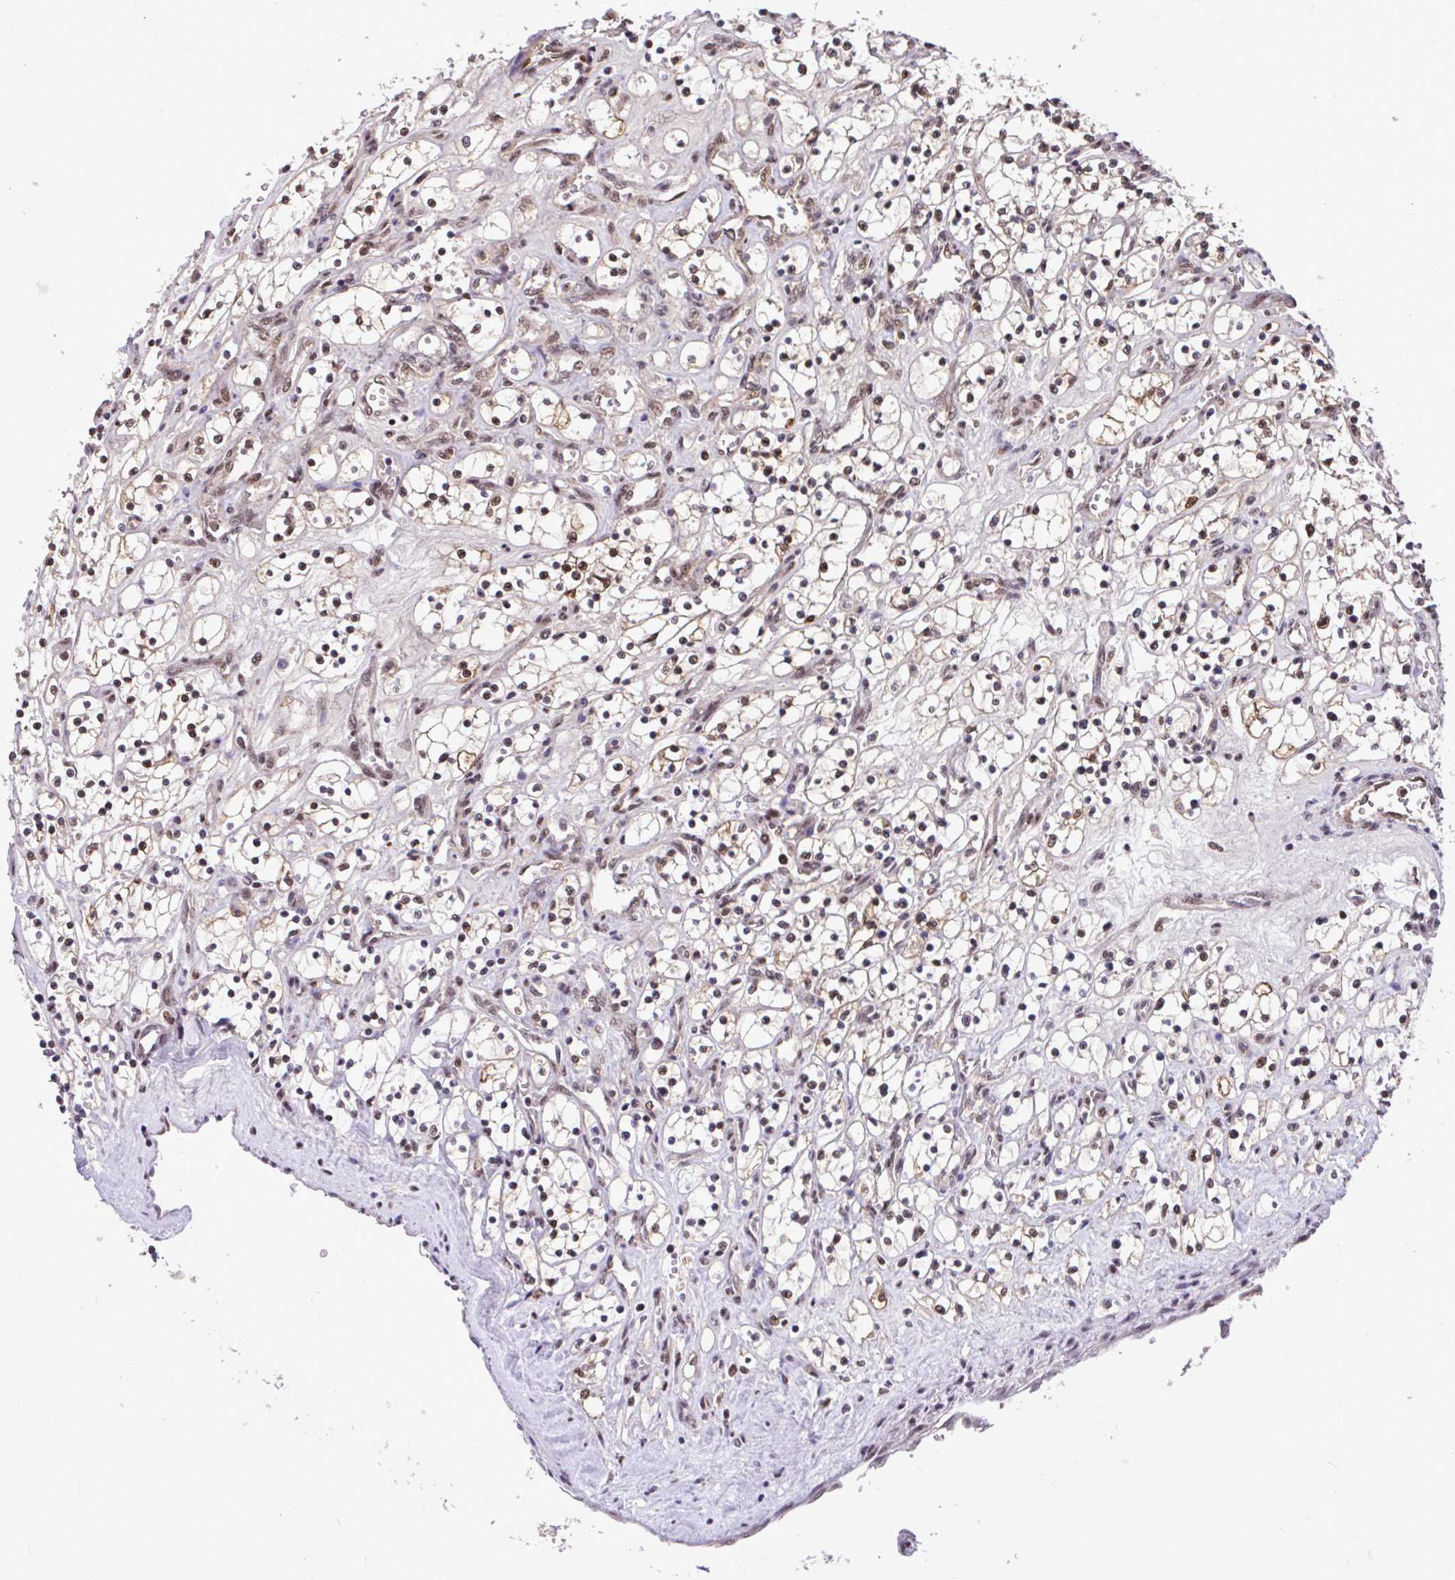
{"staining": {"intensity": "weak", "quantity": ">75%", "location": "nuclear"}, "tissue": "renal cancer", "cell_type": "Tumor cells", "image_type": "cancer", "snomed": [{"axis": "morphology", "description": "Adenocarcinoma, NOS"}, {"axis": "topography", "description": "Kidney"}], "caption": "Immunohistochemical staining of renal cancer shows weak nuclear protein staining in about >75% of tumor cells.", "gene": "GLIS3", "patient": {"sex": "female", "age": 69}}